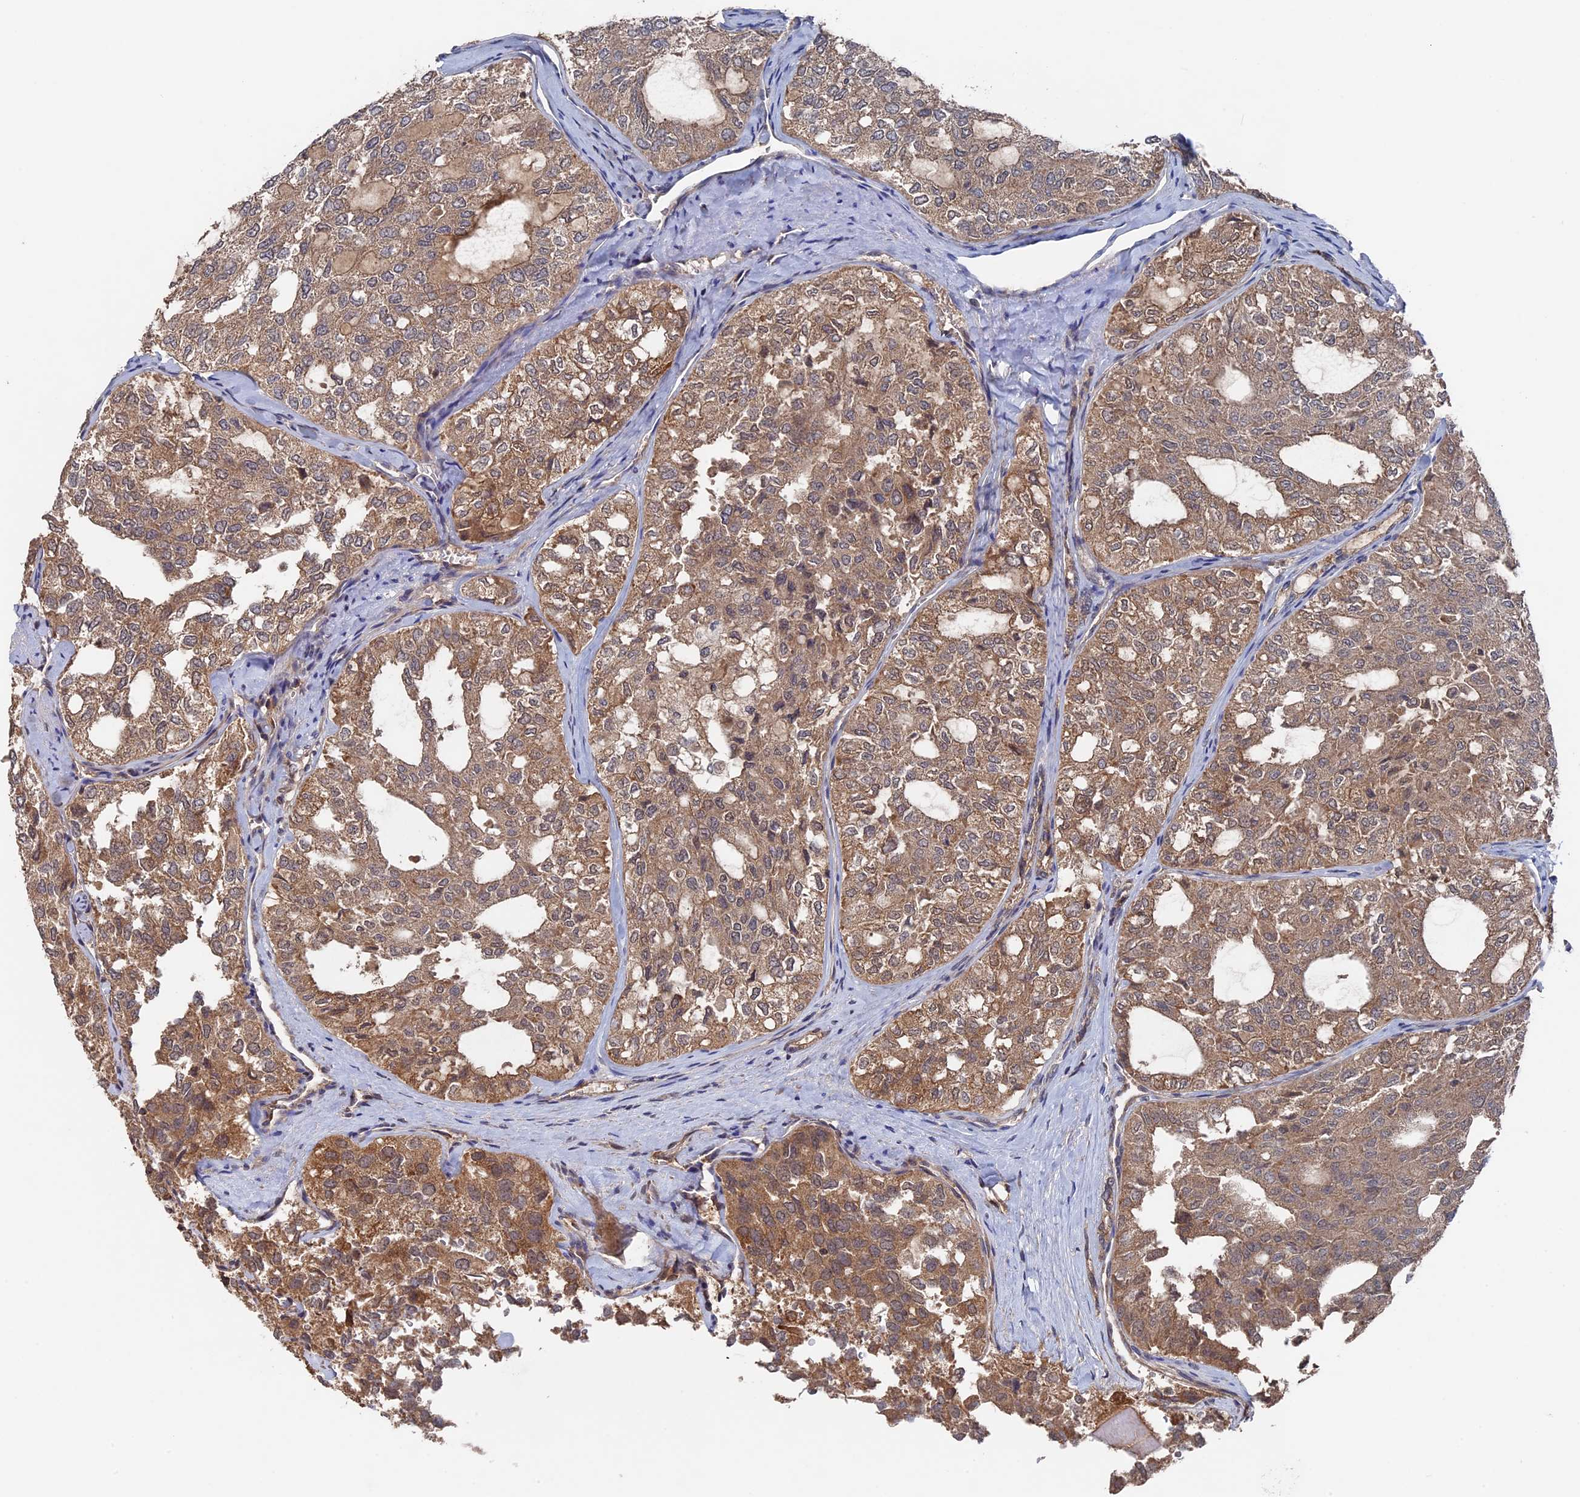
{"staining": {"intensity": "moderate", "quantity": ">75%", "location": "cytoplasmic/membranous"}, "tissue": "thyroid cancer", "cell_type": "Tumor cells", "image_type": "cancer", "snomed": [{"axis": "morphology", "description": "Follicular adenoma carcinoma, NOS"}, {"axis": "topography", "description": "Thyroid gland"}], "caption": "Immunohistochemistry (DAB (3,3'-diaminobenzidine)) staining of thyroid follicular adenoma carcinoma reveals moderate cytoplasmic/membranous protein expression in about >75% of tumor cells.", "gene": "RAB15", "patient": {"sex": "male", "age": 75}}